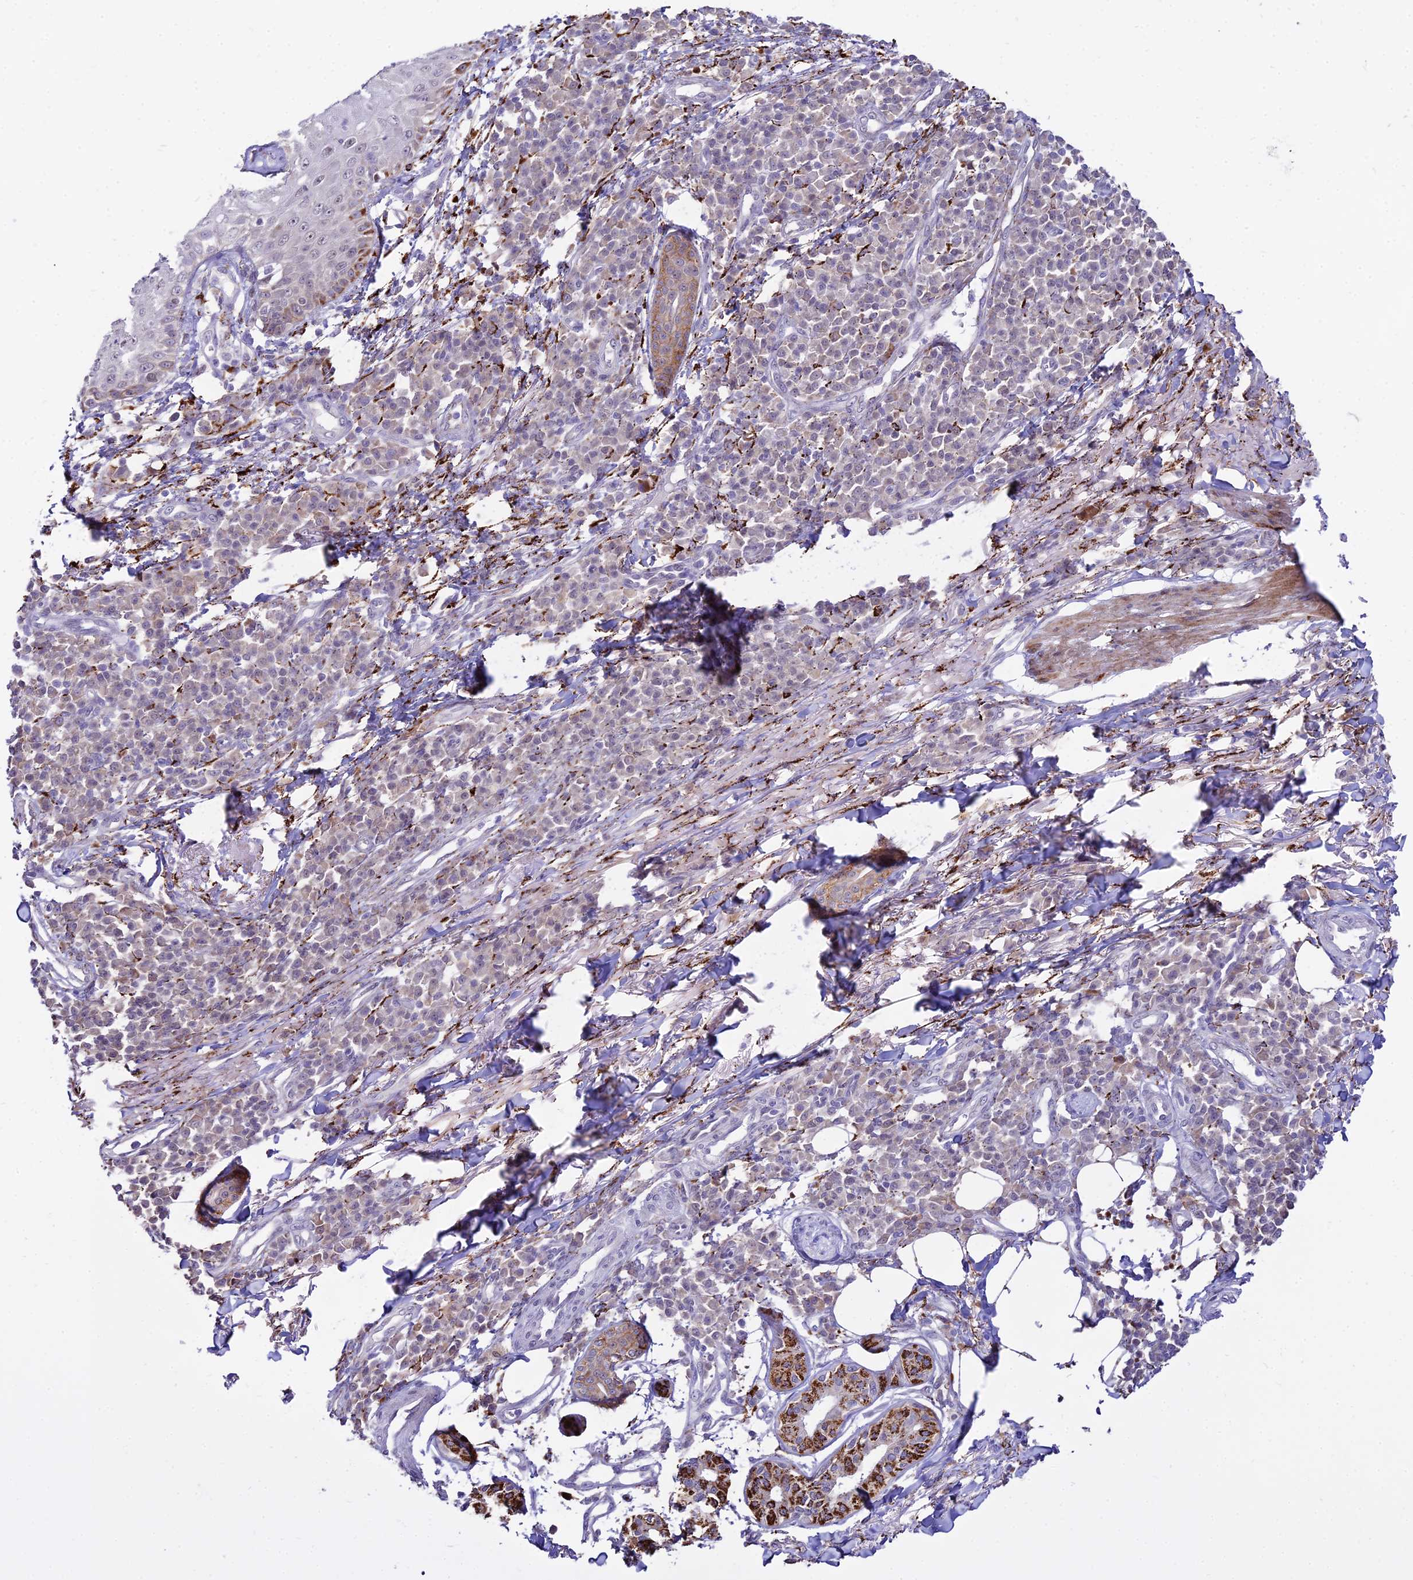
{"staining": {"intensity": "negative", "quantity": "none", "location": "none"}, "tissue": "skin cancer", "cell_type": "Tumor cells", "image_type": "cancer", "snomed": [{"axis": "morphology", "description": "Squamous cell carcinoma, NOS"}, {"axis": "topography", "description": "Skin"}], "caption": "Immunohistochemistry of human squamous cell carcinoma (skin) demonstrates no staining in tumor cells.", "gene": "C6orf163", "patient": {"sex": "male", "age": 71}}